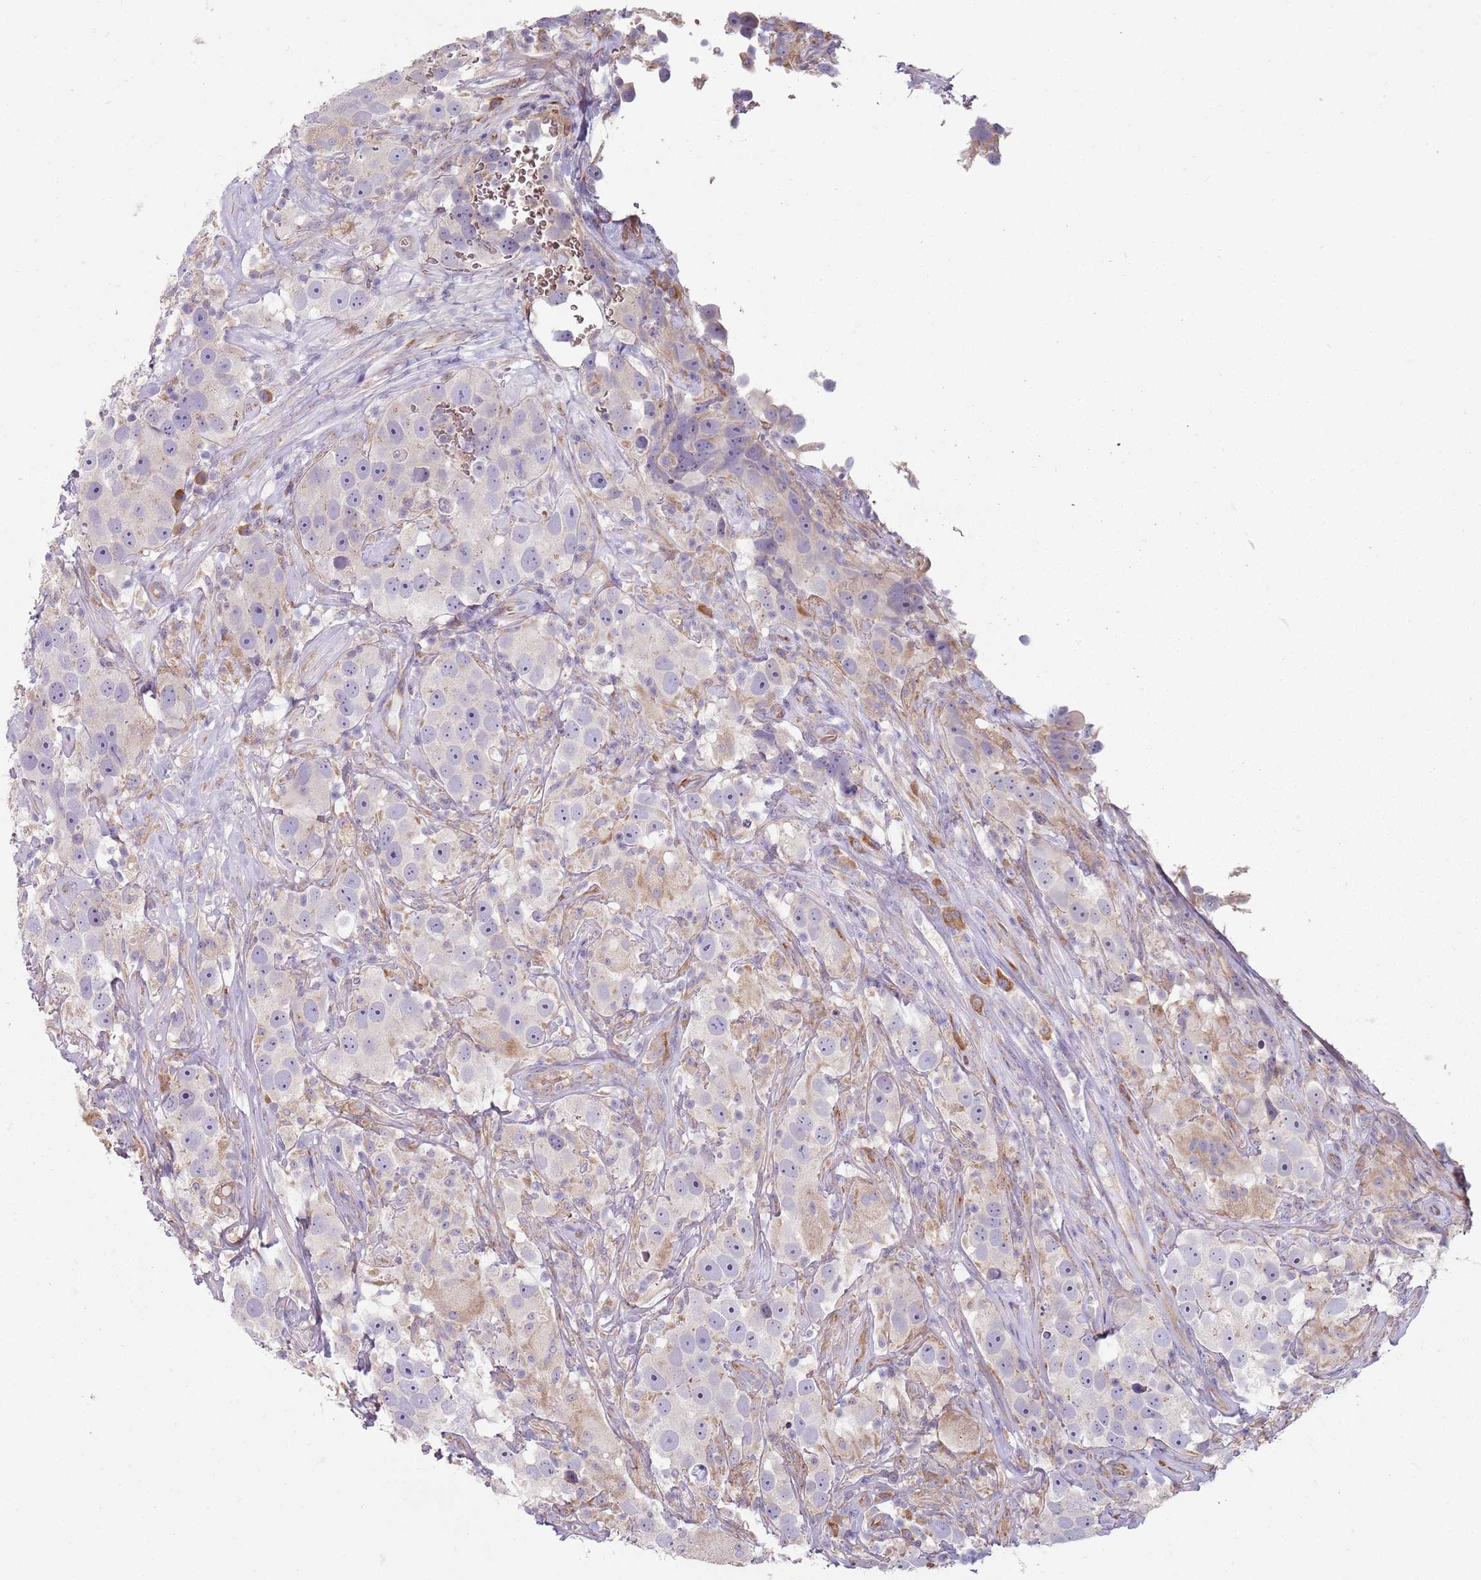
{"staining": {"intensity": "negative", "quantity": "none", "location": "none"}, "tissue": "testis cancer", "cell_type": "Tumor cells", "image_type": "cancer", "snomed": [{"axis": "morphology", "description": "Seminoma, NOS"}, {"axis": "topography", "description": "Testis"}], "caption": "There is no significant staining in tumor cells of testis cancer (seminoma).", "gene": "SPATA2", "patient": {"sex": "male", "age": 49}}